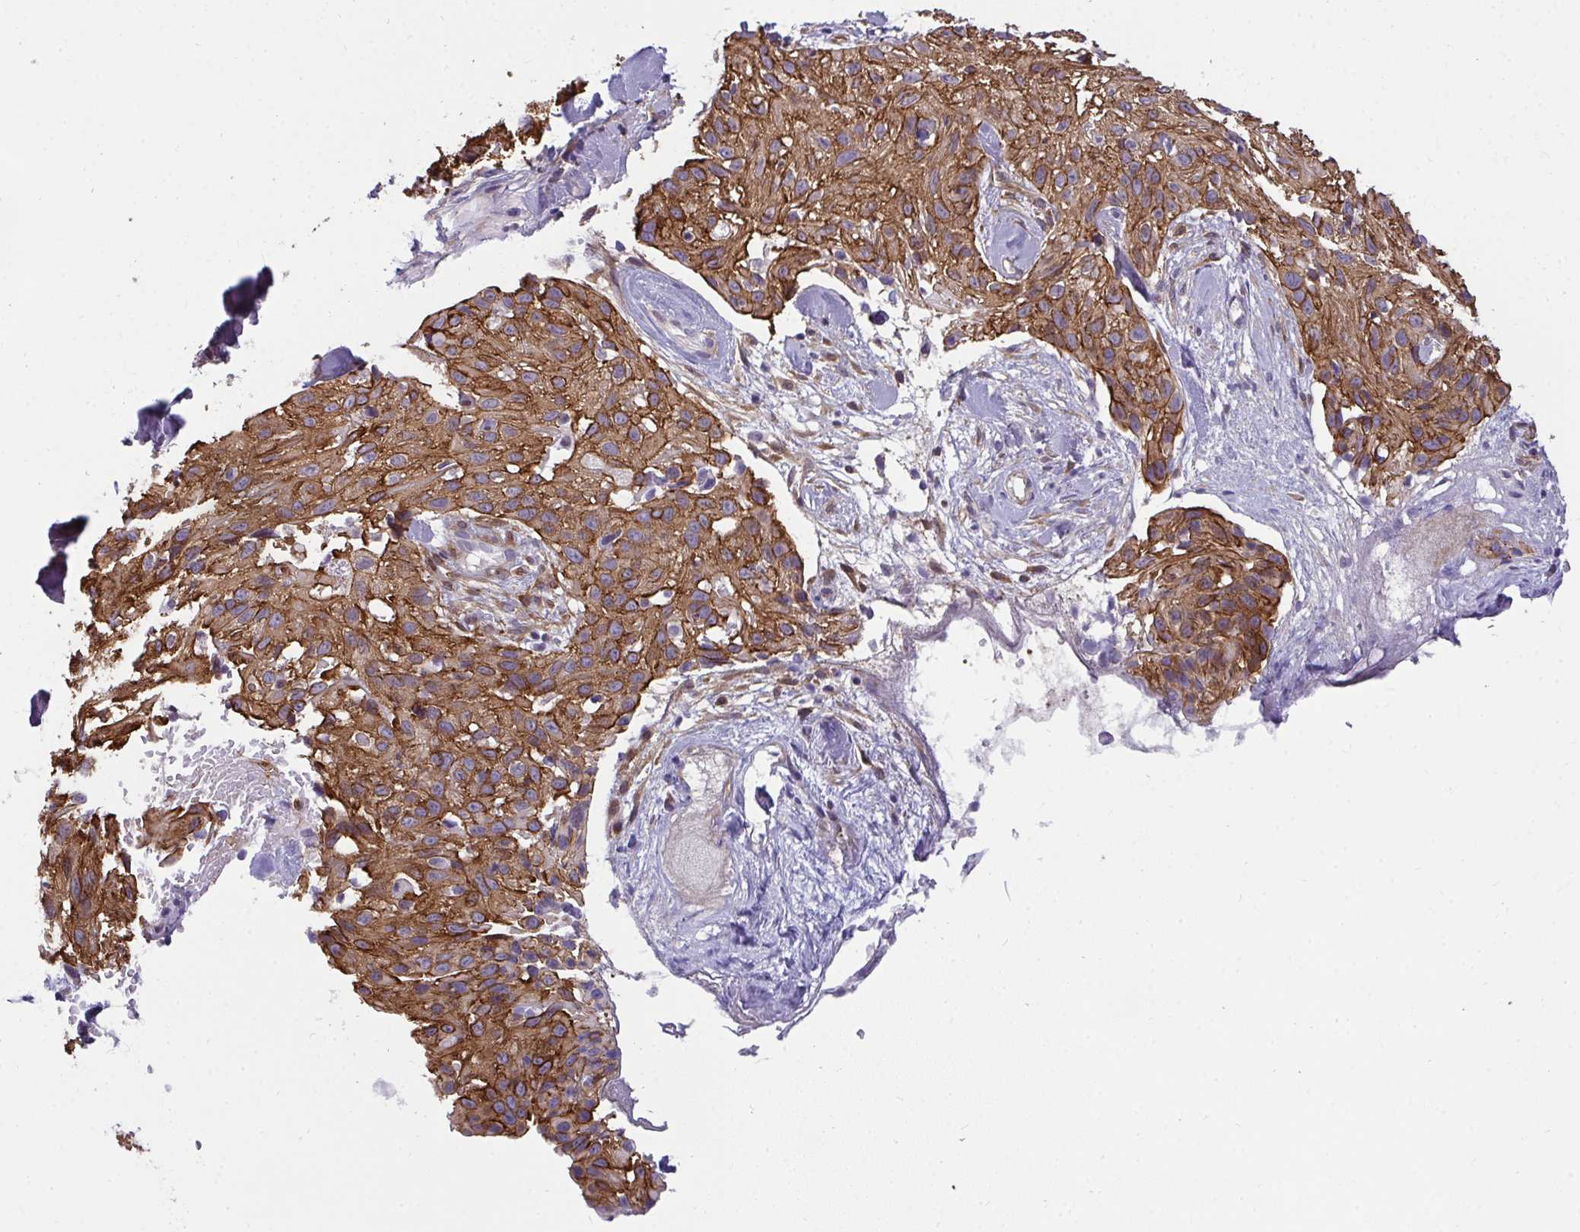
{"staining": {"intensity": "moderate", "quantity": ">75%", "location": "cytoplasmic/membranous"}, "tissue": "skin cancer", "cell_type": "Tumor cells", "image_type": "cancer", "snomed": [{"axis": "morphology", "description": "Squamous cell carcinoma, NOS"}, {"axis": "topography", "description": "Skin"}], "caption": "The photomicrograph shows immunohistochemical staining of skin cancer (squamous cell carcinoma). There is moderate cytoplasmic/membranous expression is seen in about >75% of tumor cells.", "gene": "AK5", "patient": {"sex": "male", "age": 82}}